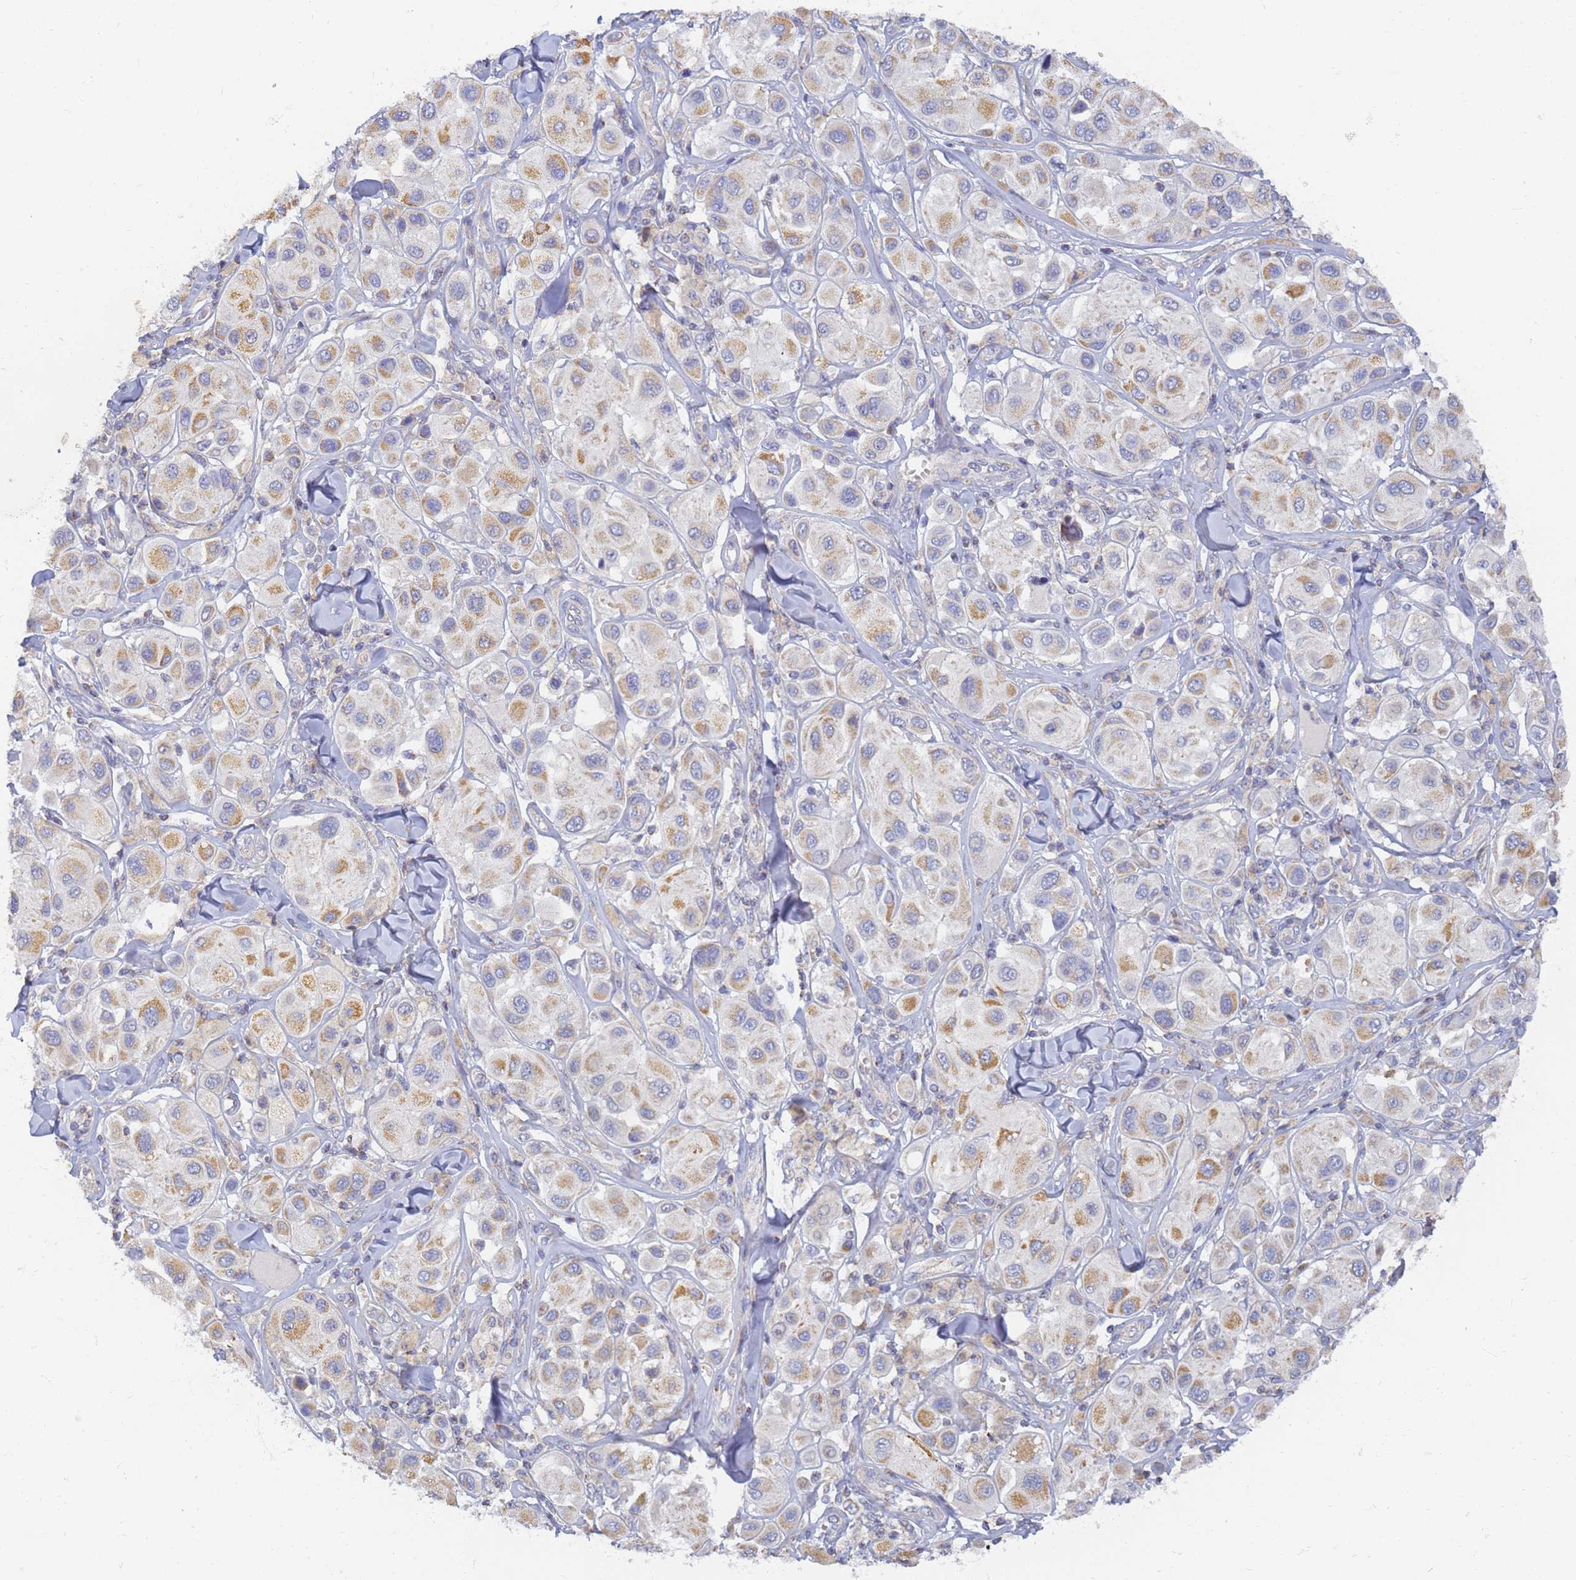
{"staining": {"intensity": "moderate", "quantity": "25%-75%", "location": "cytoplasmic/membranous"}, "tissue": "melanoma", "cell_type": "Tumor cells", "image_type": "cancer", "snomed": [{"axis": "morphology", "description": "Malignant melanoma, Metastatic site"}, {"axis": "topography", "description": "Skin"}], "caption": "This histopathology image demonstrates immunohistochemistry staining of human melanoma, with medium moderate cytoplasmic/membranous staining in approximately 25%-75% of tumor cells.", "gene": "UTP23", "patient": {"sex": "male", "age": 41}}